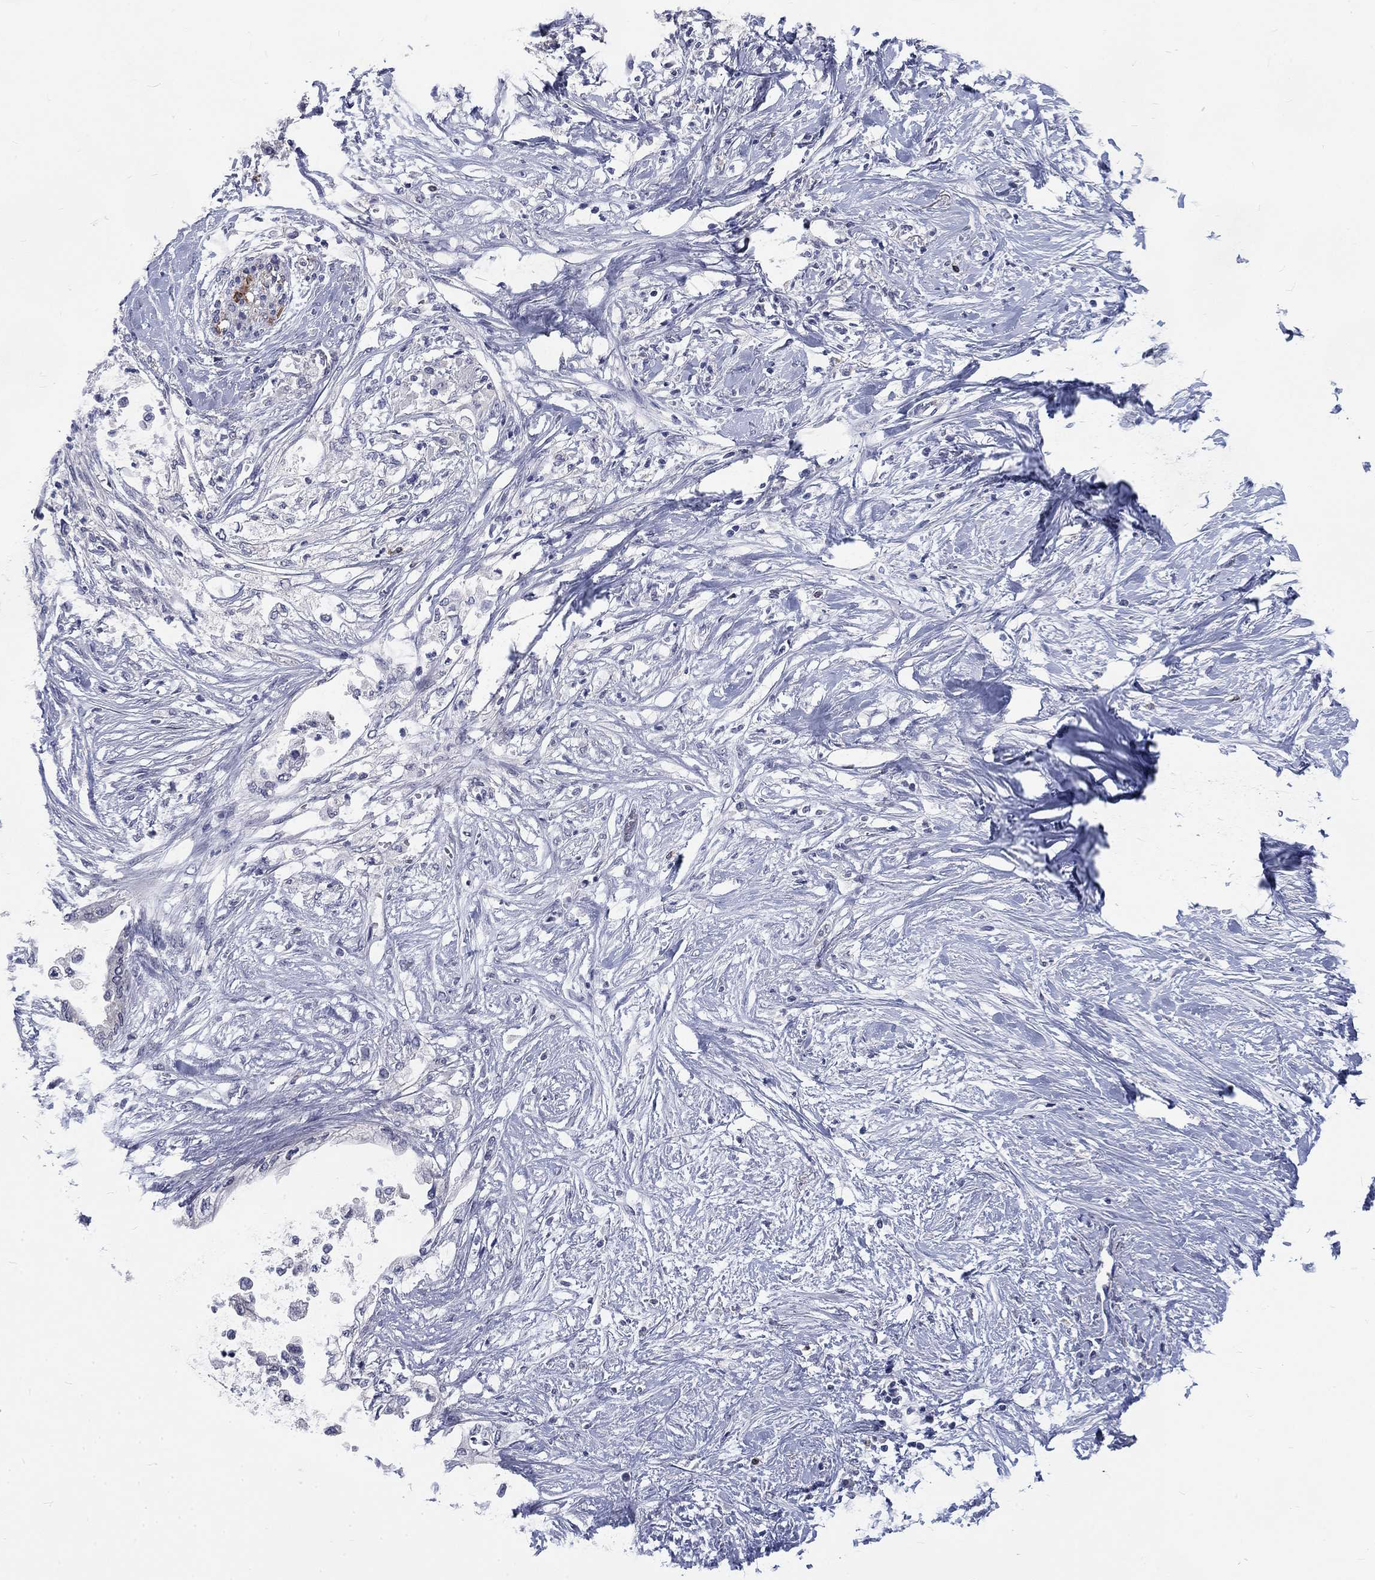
{"staining": {"intensity": "negative", "quantity": "none", "location": "none"}, "tissue": "pancreatic cancer", "cell_type": "Tumor cells", "image_type": "cancer", "snomed": [{"axis": "morphology", "description": "Normal tissue, NOS"}, {"axis": "morphology", "description": "Adenocarcinoma, NOS"}, {"axis": "topography", "description": "Pancreas"}, {"axis": "topography", "description": "Duodenum"}], "caption": "Immunohistochemistry micrograph of neoplastic tissue: pancreatic cancer (adenocarcinoma) stained with DAB shows no significant protein staining in tumor cells.", "gene": "PHKA1", "patient": {"sex": "female", "age": 60}}